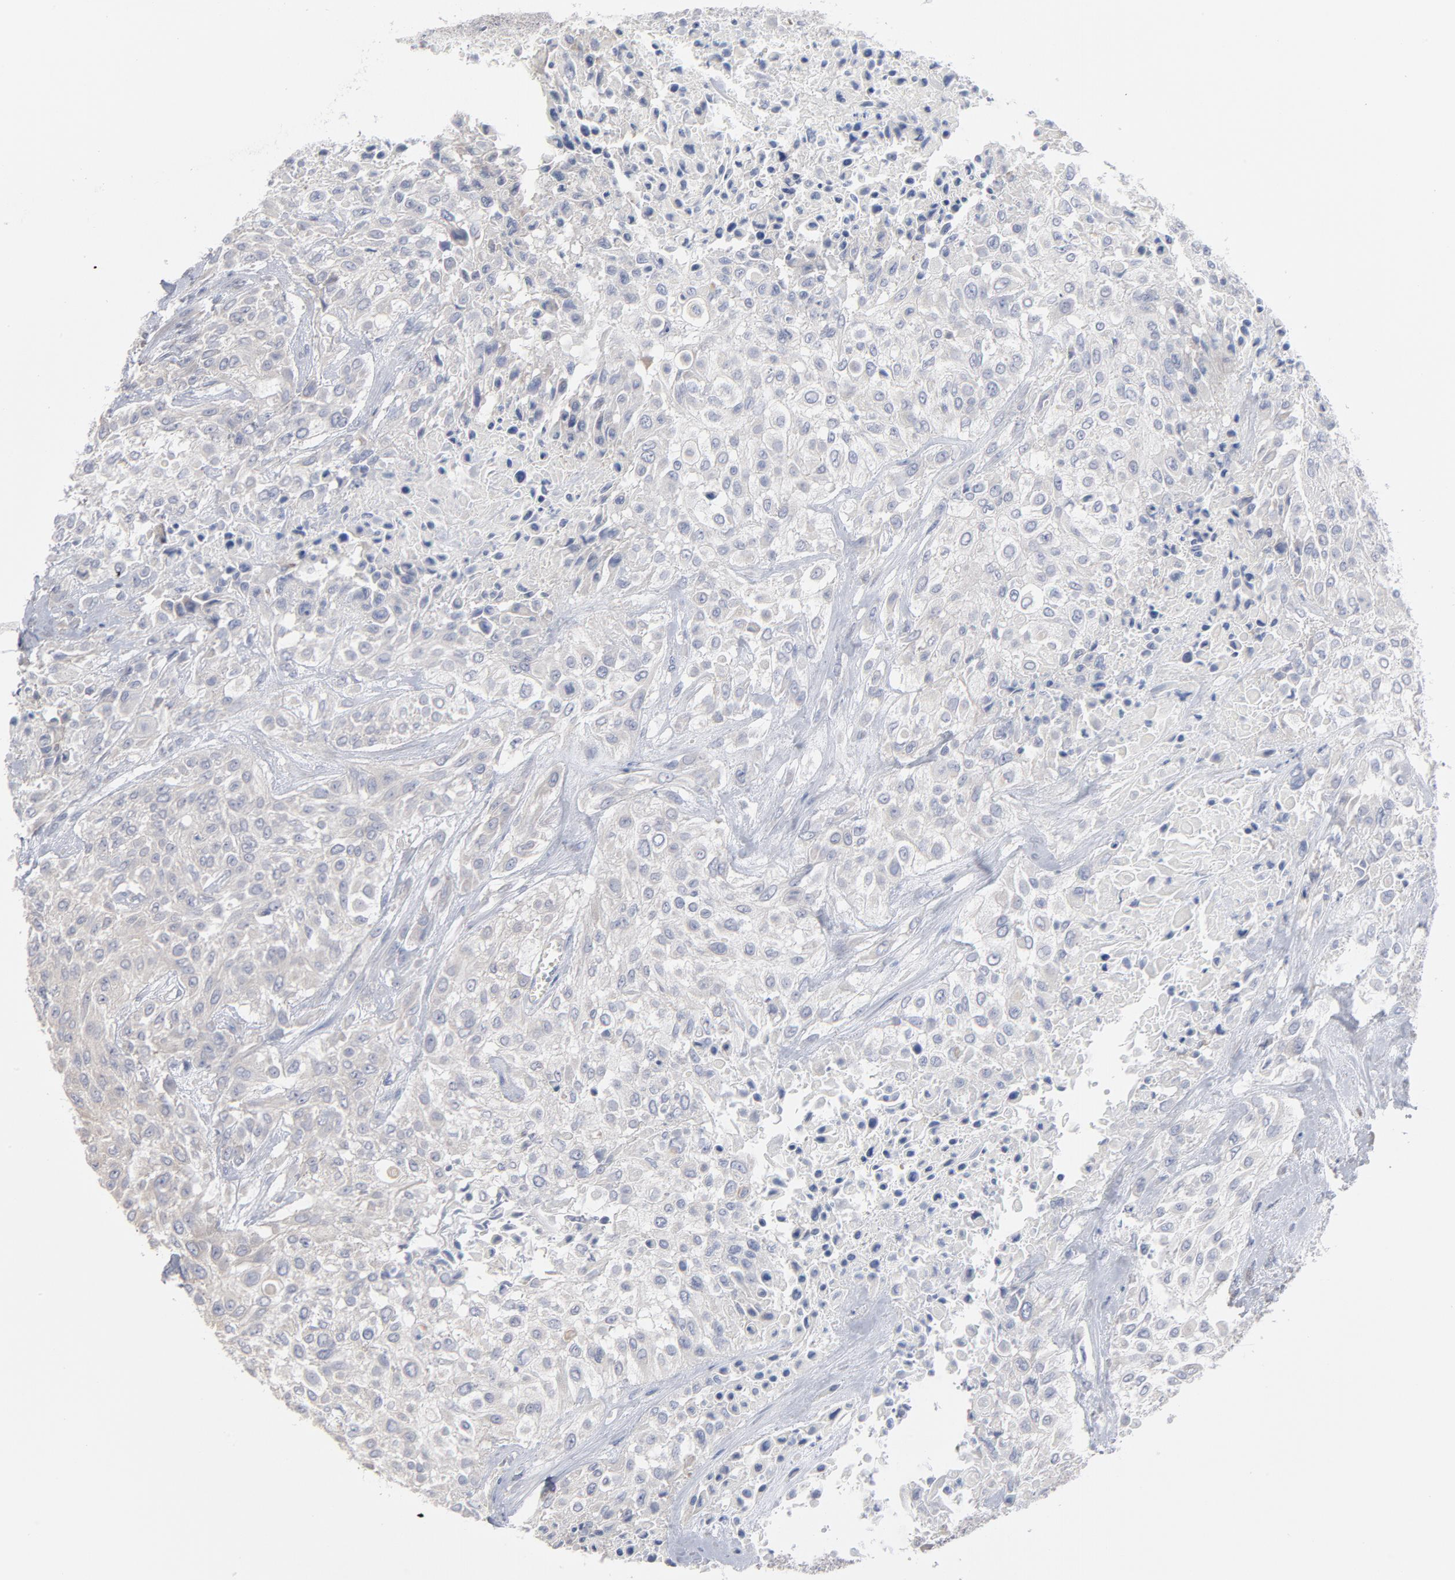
{"staining": {"intensity": "weak", "quantity": "25%-75%", "location": "cytoplasmic/membranous"}, "tissue": "urothelial cancer", "cell_type": "Tumor cells", "image_type": "cancer", "snomed": [{"axis": "morphology", "description": "Urothelial carcinoma, High grade"}, {"axis": "topography", "description": "Urinary bladder"}], "caption": "IHC photomicrograph of neoplastic tissue: human urothelial cancer stained using IHC demonstrates low levels of weak protein expression localized specifically in the cytoplasmic/membranous of tumor cells, appearing as a cytoplasmic/membranous brown color.", "gene": "CPE", "patient": {"sex": "male", "age": 57}}